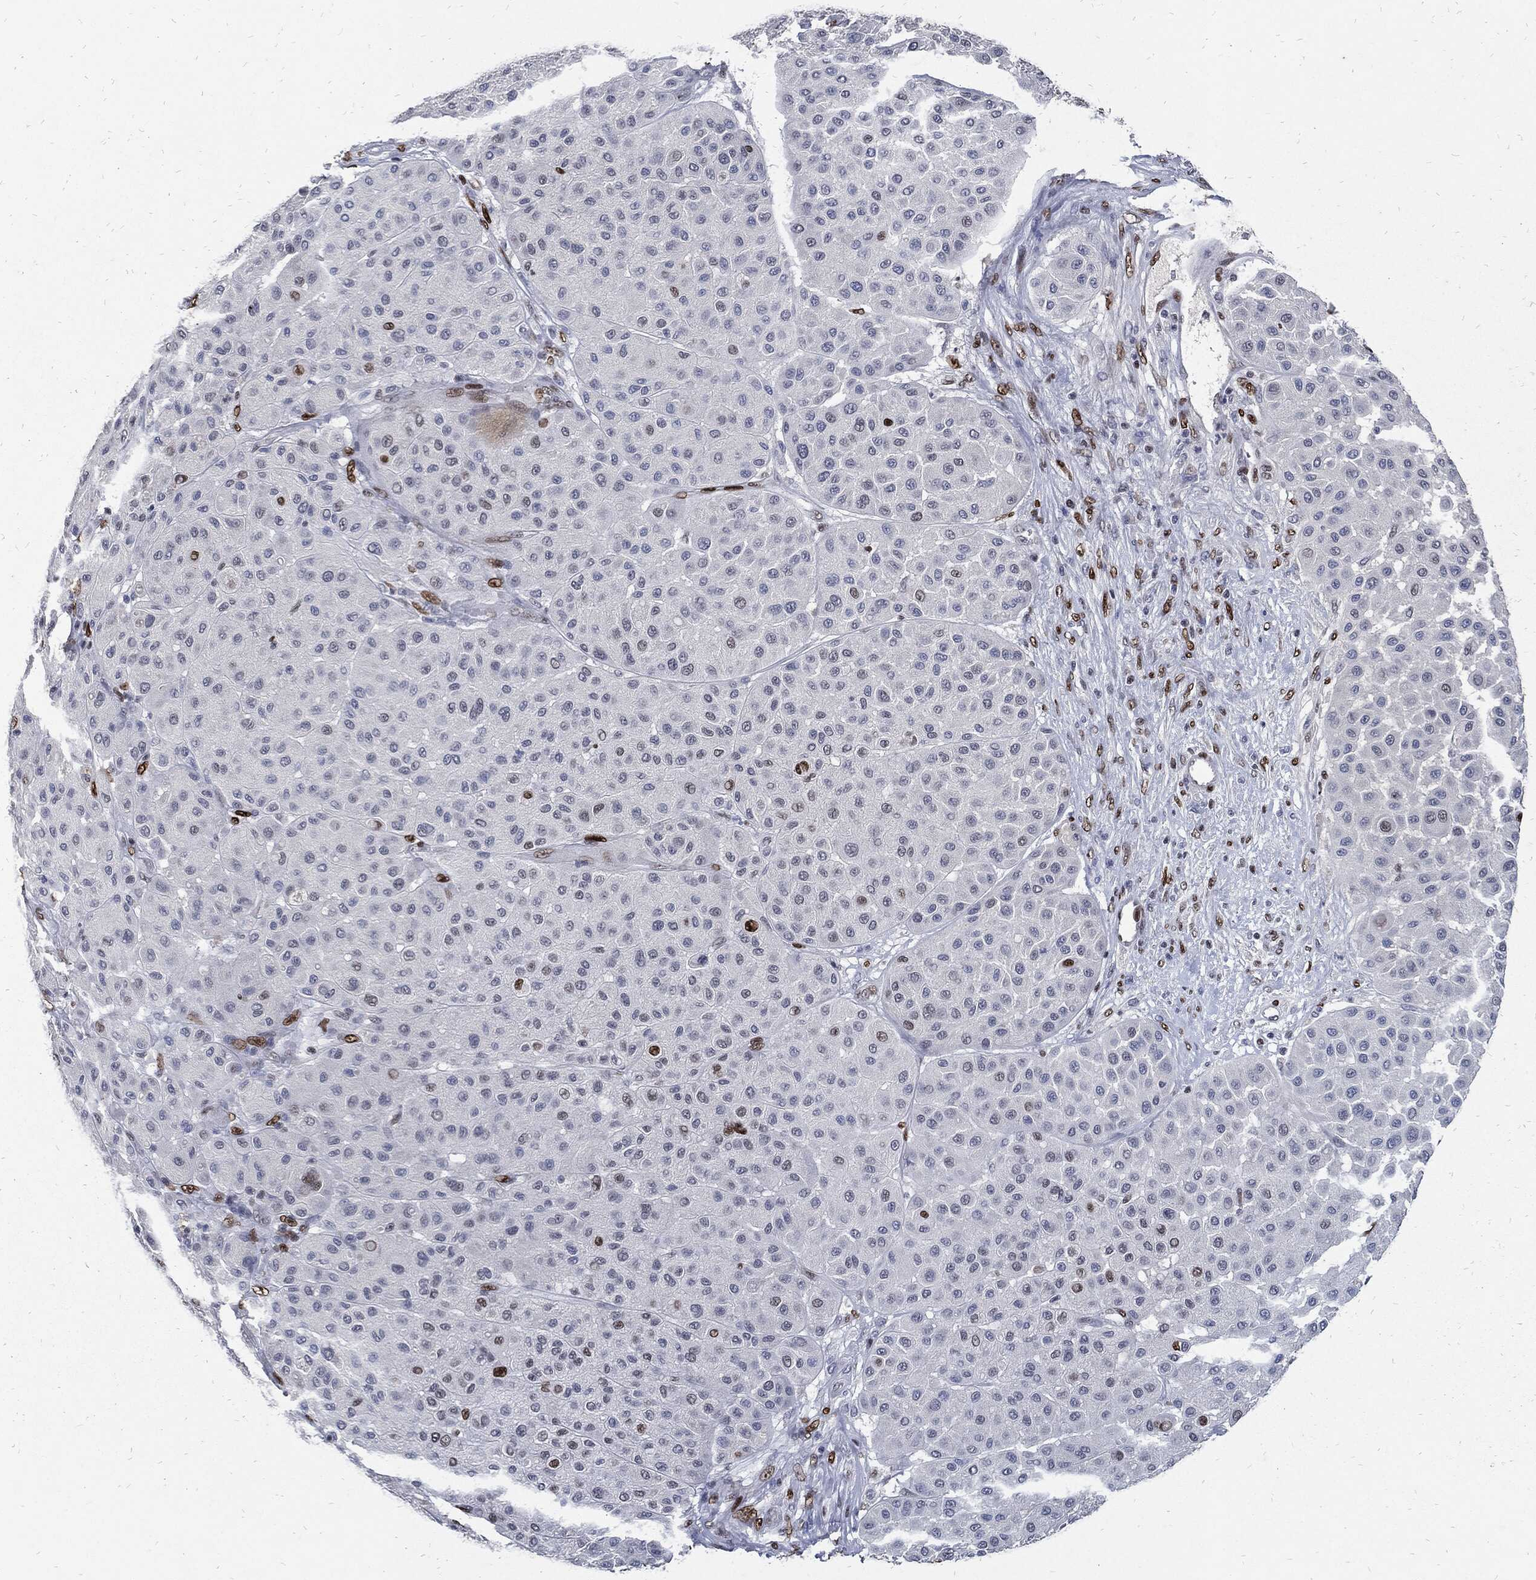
{"staining": {"intensity": "strong", "quantity": "<25%", "location": "nuclear"}, "tissue": "melanoma", "cell_type": "Tumor cells", "image_type": "cancer", "snomed": [{"axis": "morphology", "description": "Malignant melanoma, Metastatic site"}, {"axis": "topography", "description": "Smooth muscle"}], "caption": "IHC of human malignant melanoma (metastatic site) shows medium levels of strong nuclear positivity in approximately <25% of tumor cells.", "gene": "JUN", "patient": {"sex": "male", "age": 41}}